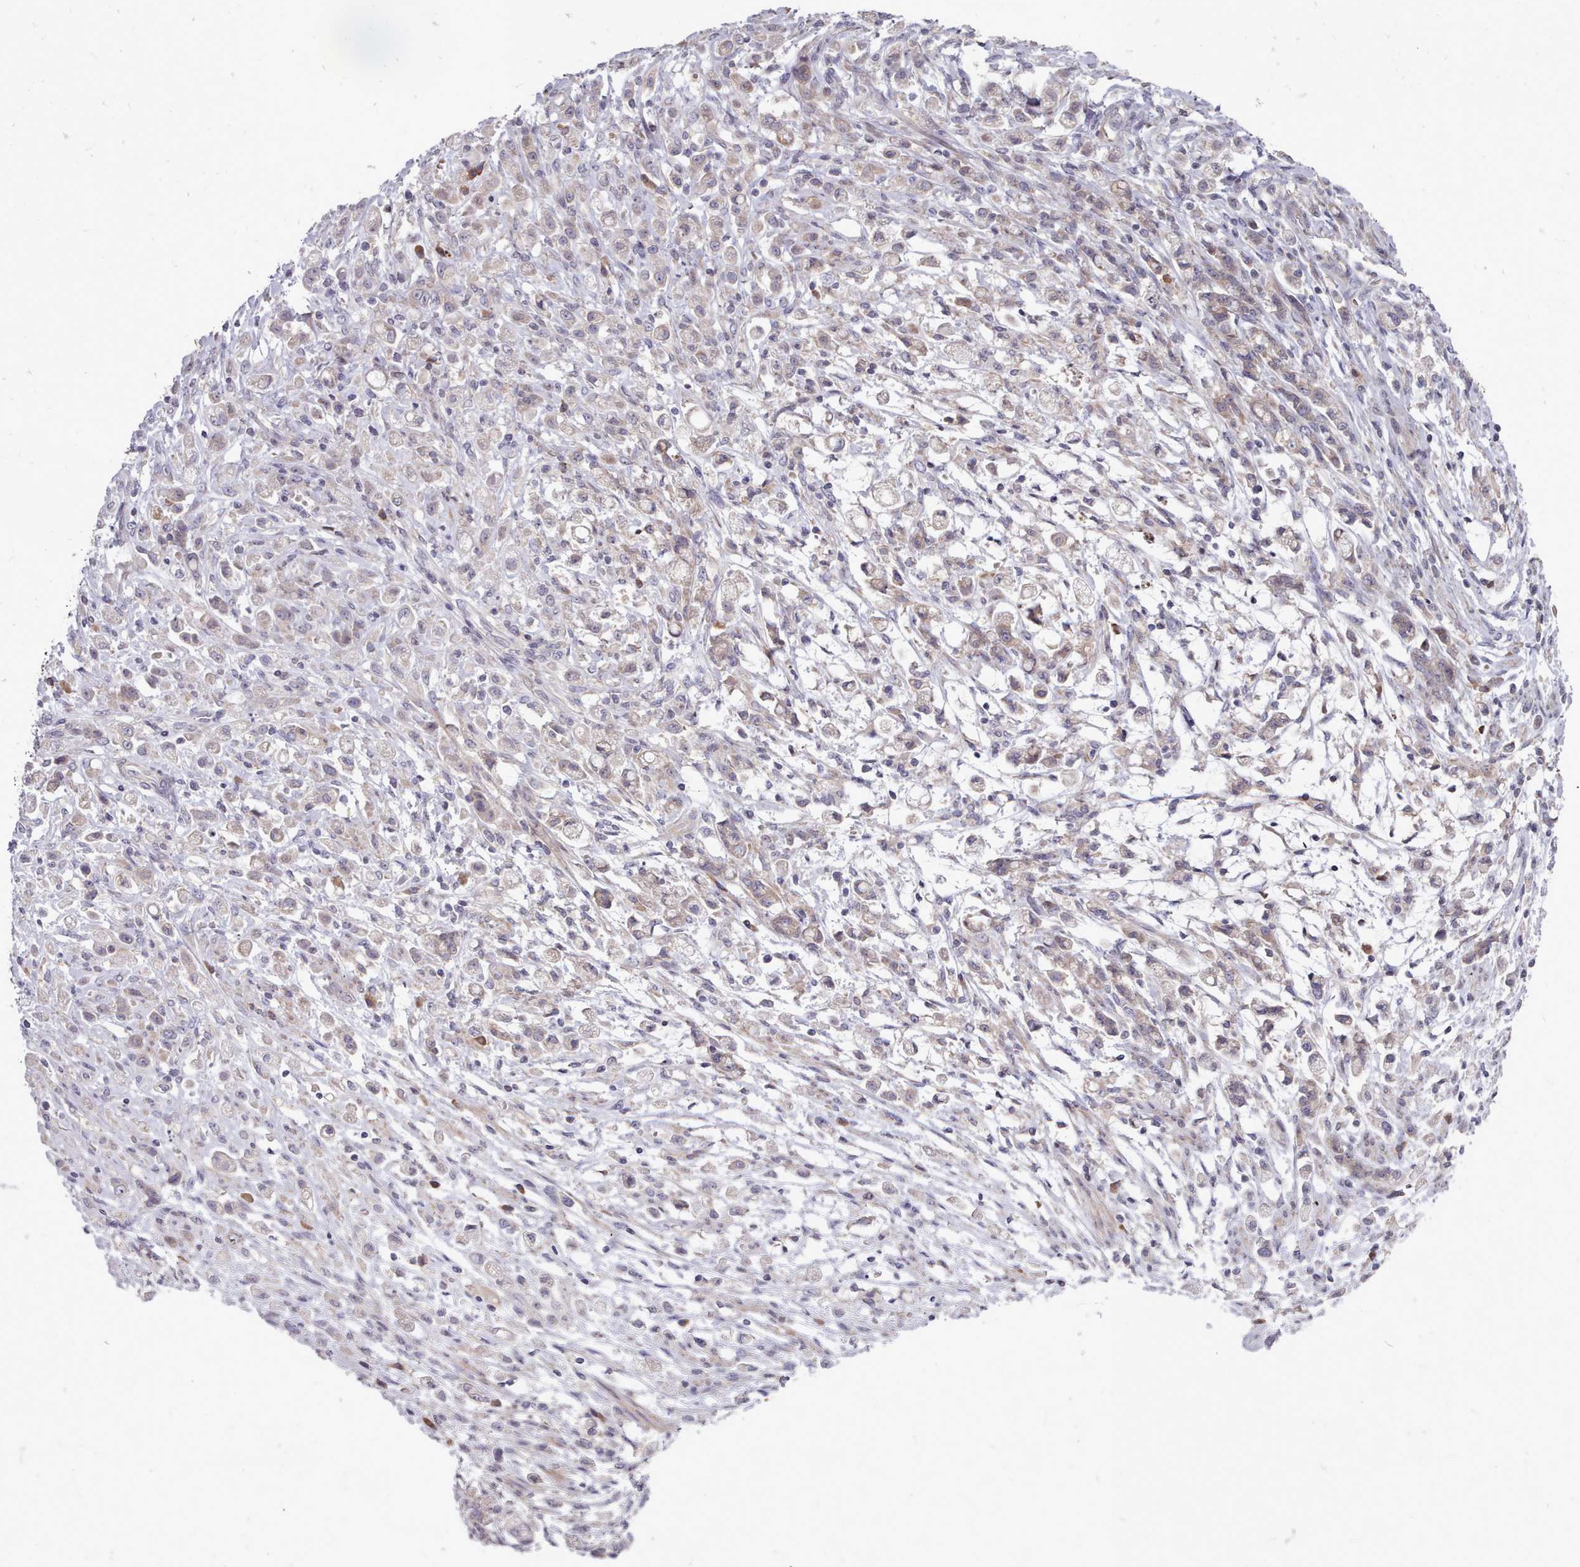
{"staining": {"intensity": "weak", "quantity": "25%-75%", "location": "cytoplasmic/membranous"}, "tissue": "stomach cancer", "cell_type": "Tumor cells", "image_type": "cancer", "snomed": [{"axis": "morphology", "description": "Adenocarcinoma, NOS"}, {"axis": "topography", "description": "Stomach"}], "caption": "A histopathology image of stomach cancer (adenocarcinoma) stained for a protein reveals weak cytoplasmic/membranous brown staining in tumor cells.", "gene": "ACKR3", "patient": {"sex": "female", "age": 60}}